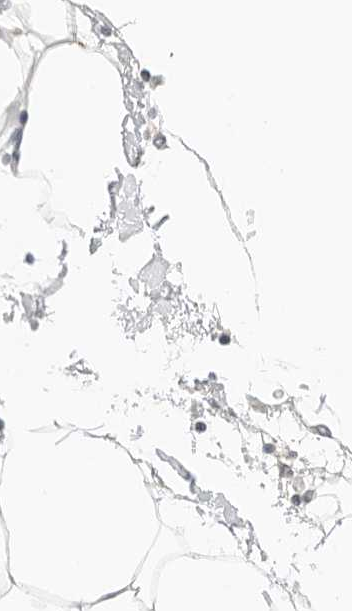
{"staining": {"intensity": "negative", "quantity": "none", "location": "none"}, "tissue": "adipose tissue", "cell_type": "Adipocytes", "image_type": "normal", "snomed": [{"axis": "morphology", "description": "Normal tissue, NOS"}, {"axis": "morphology", "description": "Adenocarcinoma, NOS"}, {"axis": "topography", "description": "Colon"}, {"axis": "topography", "description": "Peripheral nerve tissue"}], "caption": "Immunohistochemical staining of benign human adipose tissue exhibits no significant staining in adipocytes.", "gene": "OSCP1", "patient": {"sex": "male", "age": 14}}